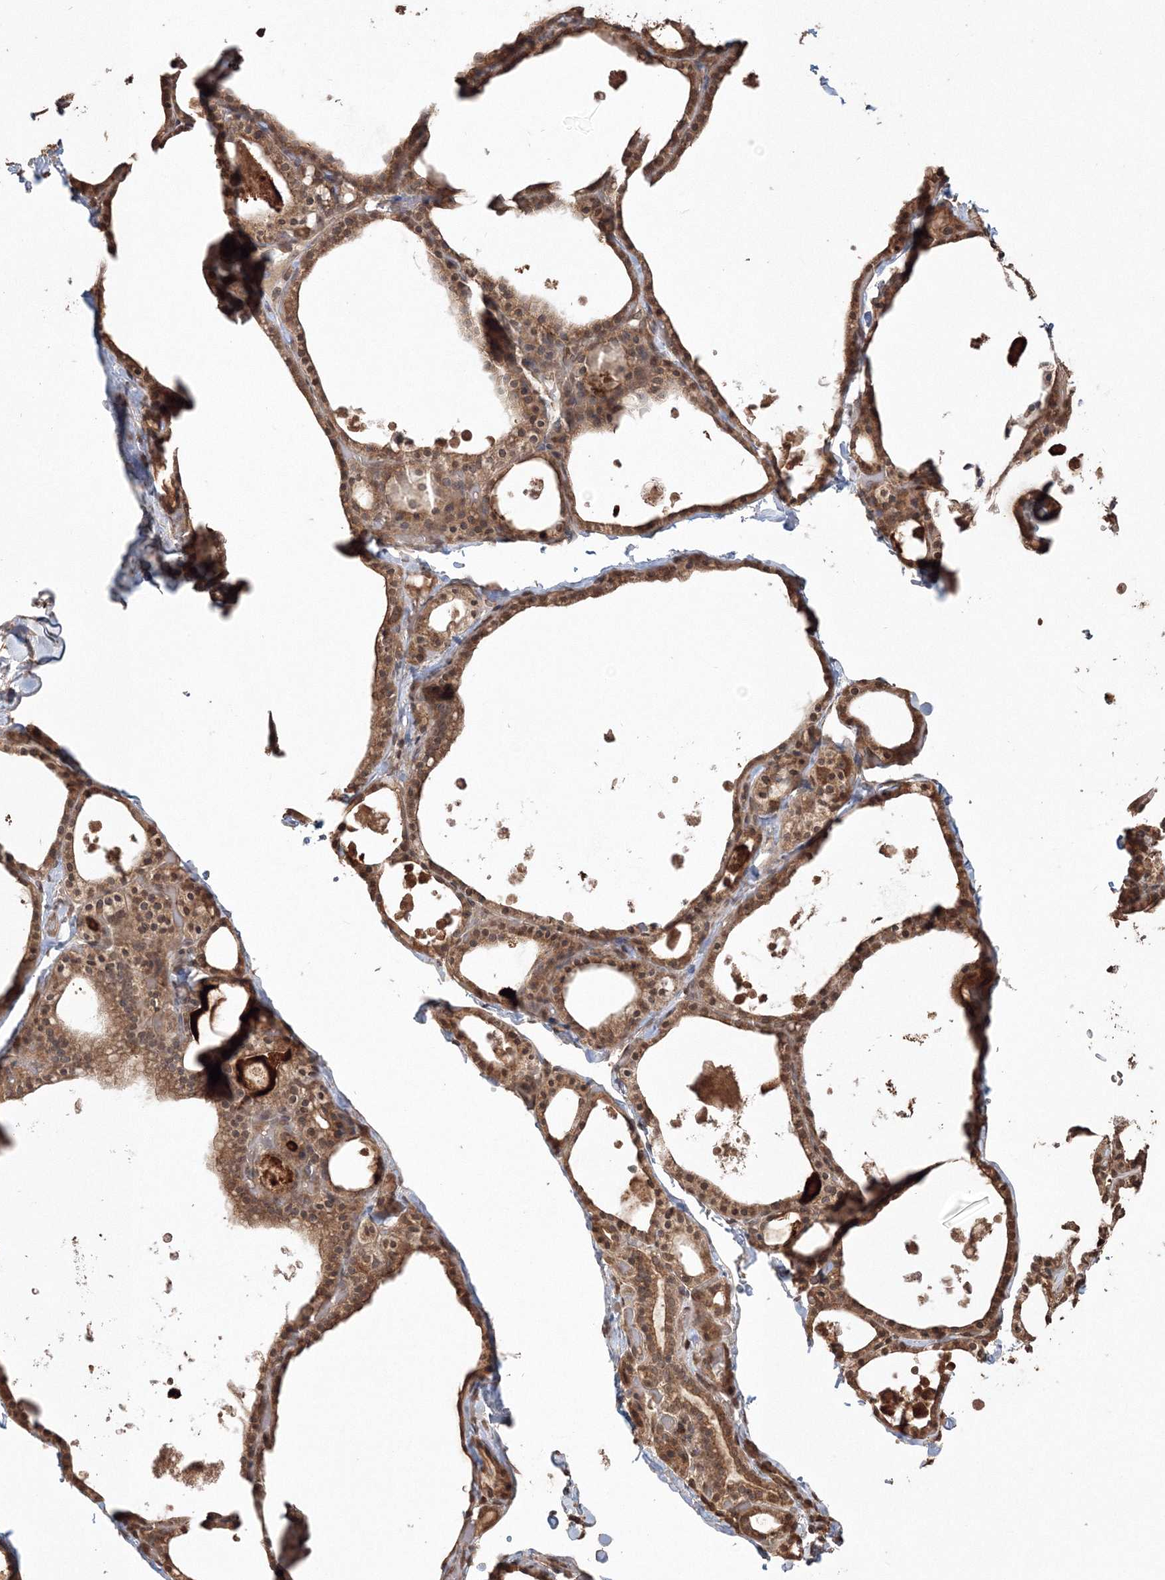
{"staining": {"intensity": "moderate", "quantity": ">75%", "location": "cytoplasmic/membranous"}, "tissue": "thyroid gland", "cell_type": "Glandular cells", "image_type": "normal", "snomed": [{"axis": "morphology", "description": "Normal tissue, NOS"}, {"axis": "topography", "description": "Thyroid gland"}], "caption": "Thyroid gland stained with DAB (3,3'-diaminobenzidine) IHC displays medium levels of moderate cytoplasmic/membranous staining in about >75% of glandular cells.", "gene": "CCDC122", "patient": {"sex": "male", "age": 56}}